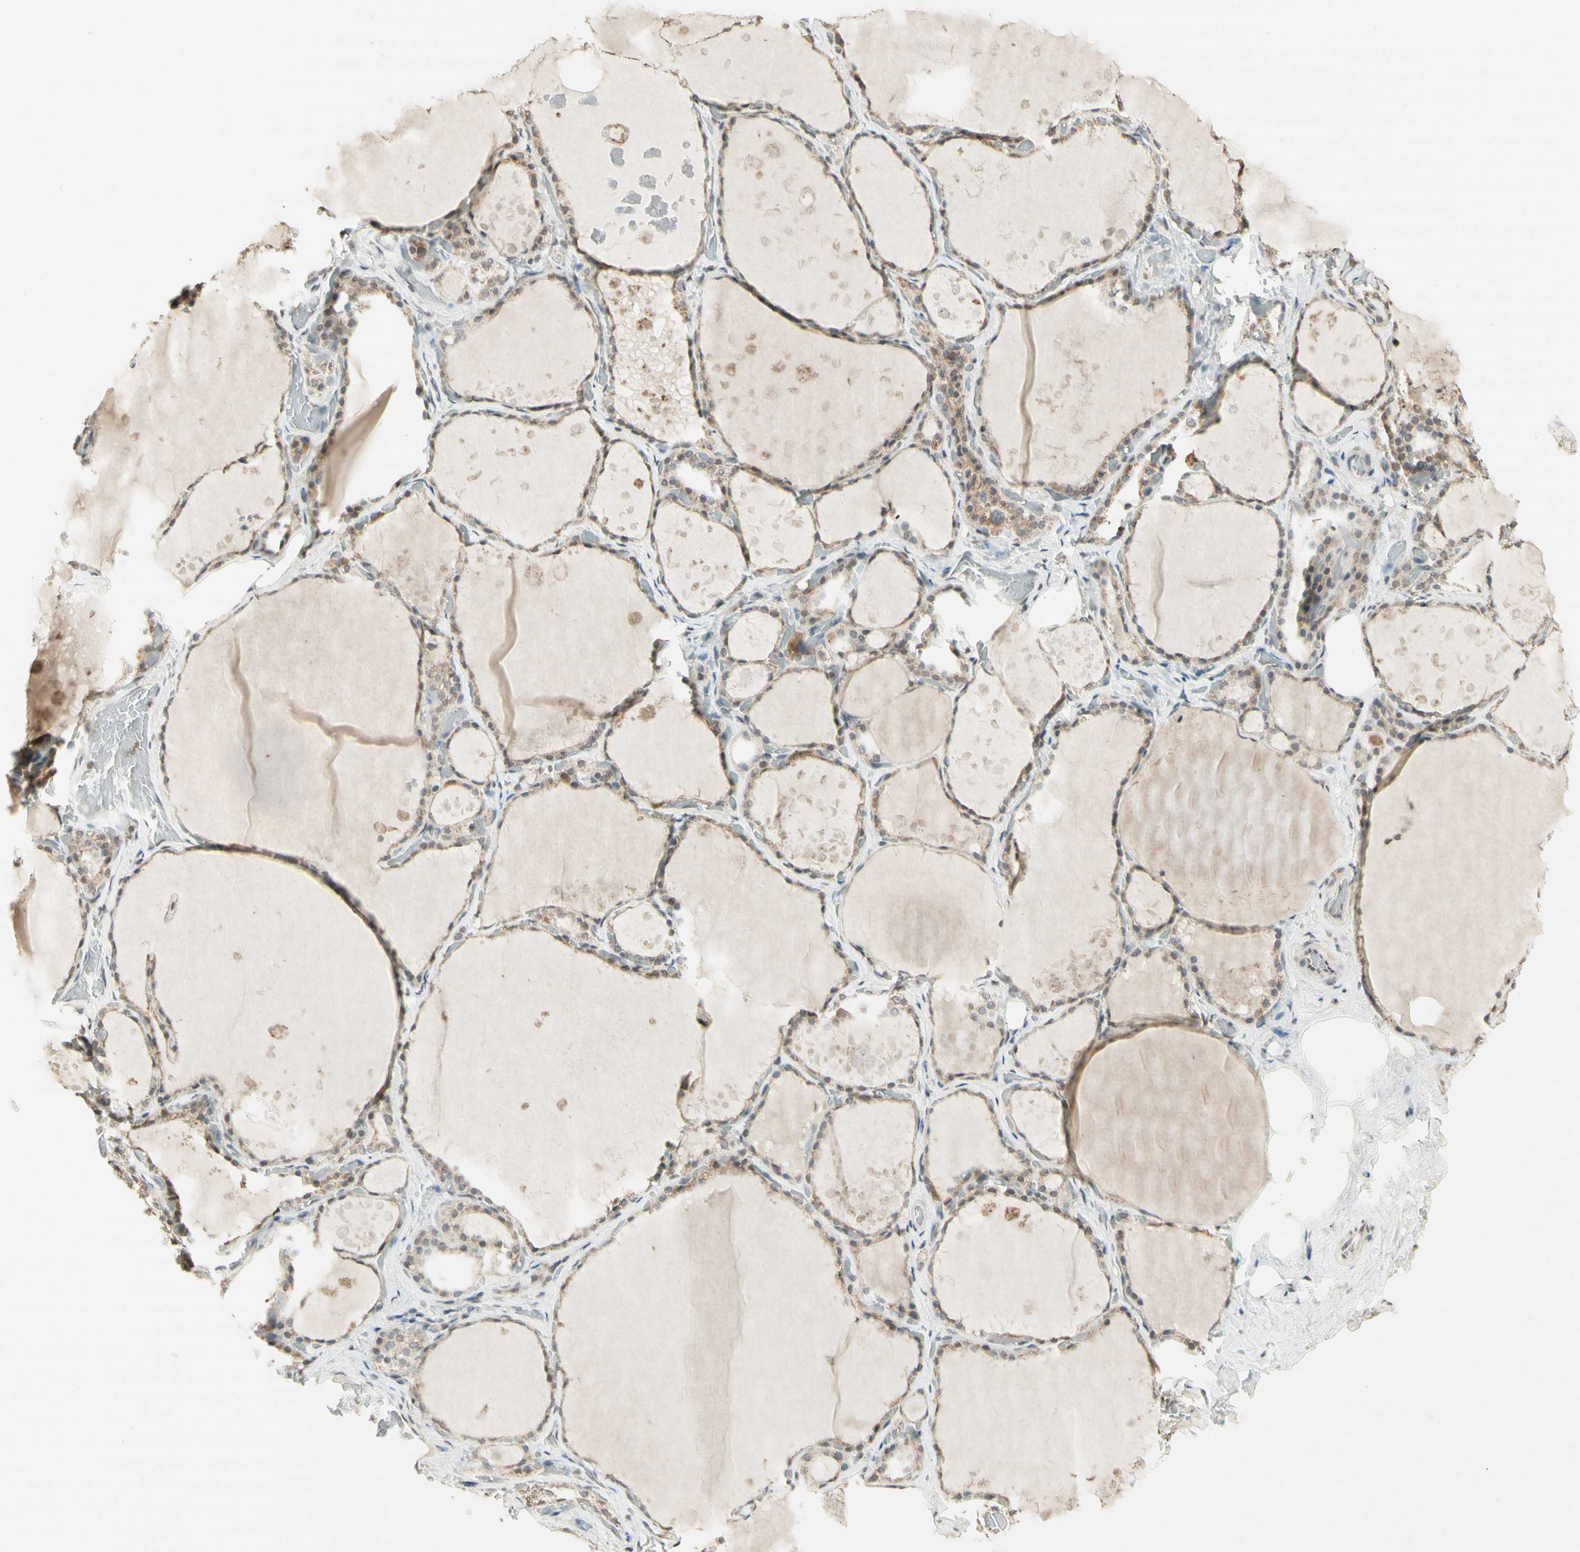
{"staining": {"intensity": "moderate", "quantity": ">75%", "location": "cytoplasmic/membranous"}, "tissue": "thyroid gland", "cell_type": "Glandular cells", "image_type": "normal", "snomed": [{"axis": "morphology", "description": "Normal tissue, NOS"}, {"axis": "topography", "description": "Thyroid gland"}], "caption": "Normal thyroid gland was stained to show a protein in brown. There is medium levels of moderate cytoplasmic/membranous expression in about >75% of glandular cells. (brown staining indicates protein expression, while blue staining denotes nuclei).", "gene": "CCNI", "patient": {"sex": "male", "age": 61}}